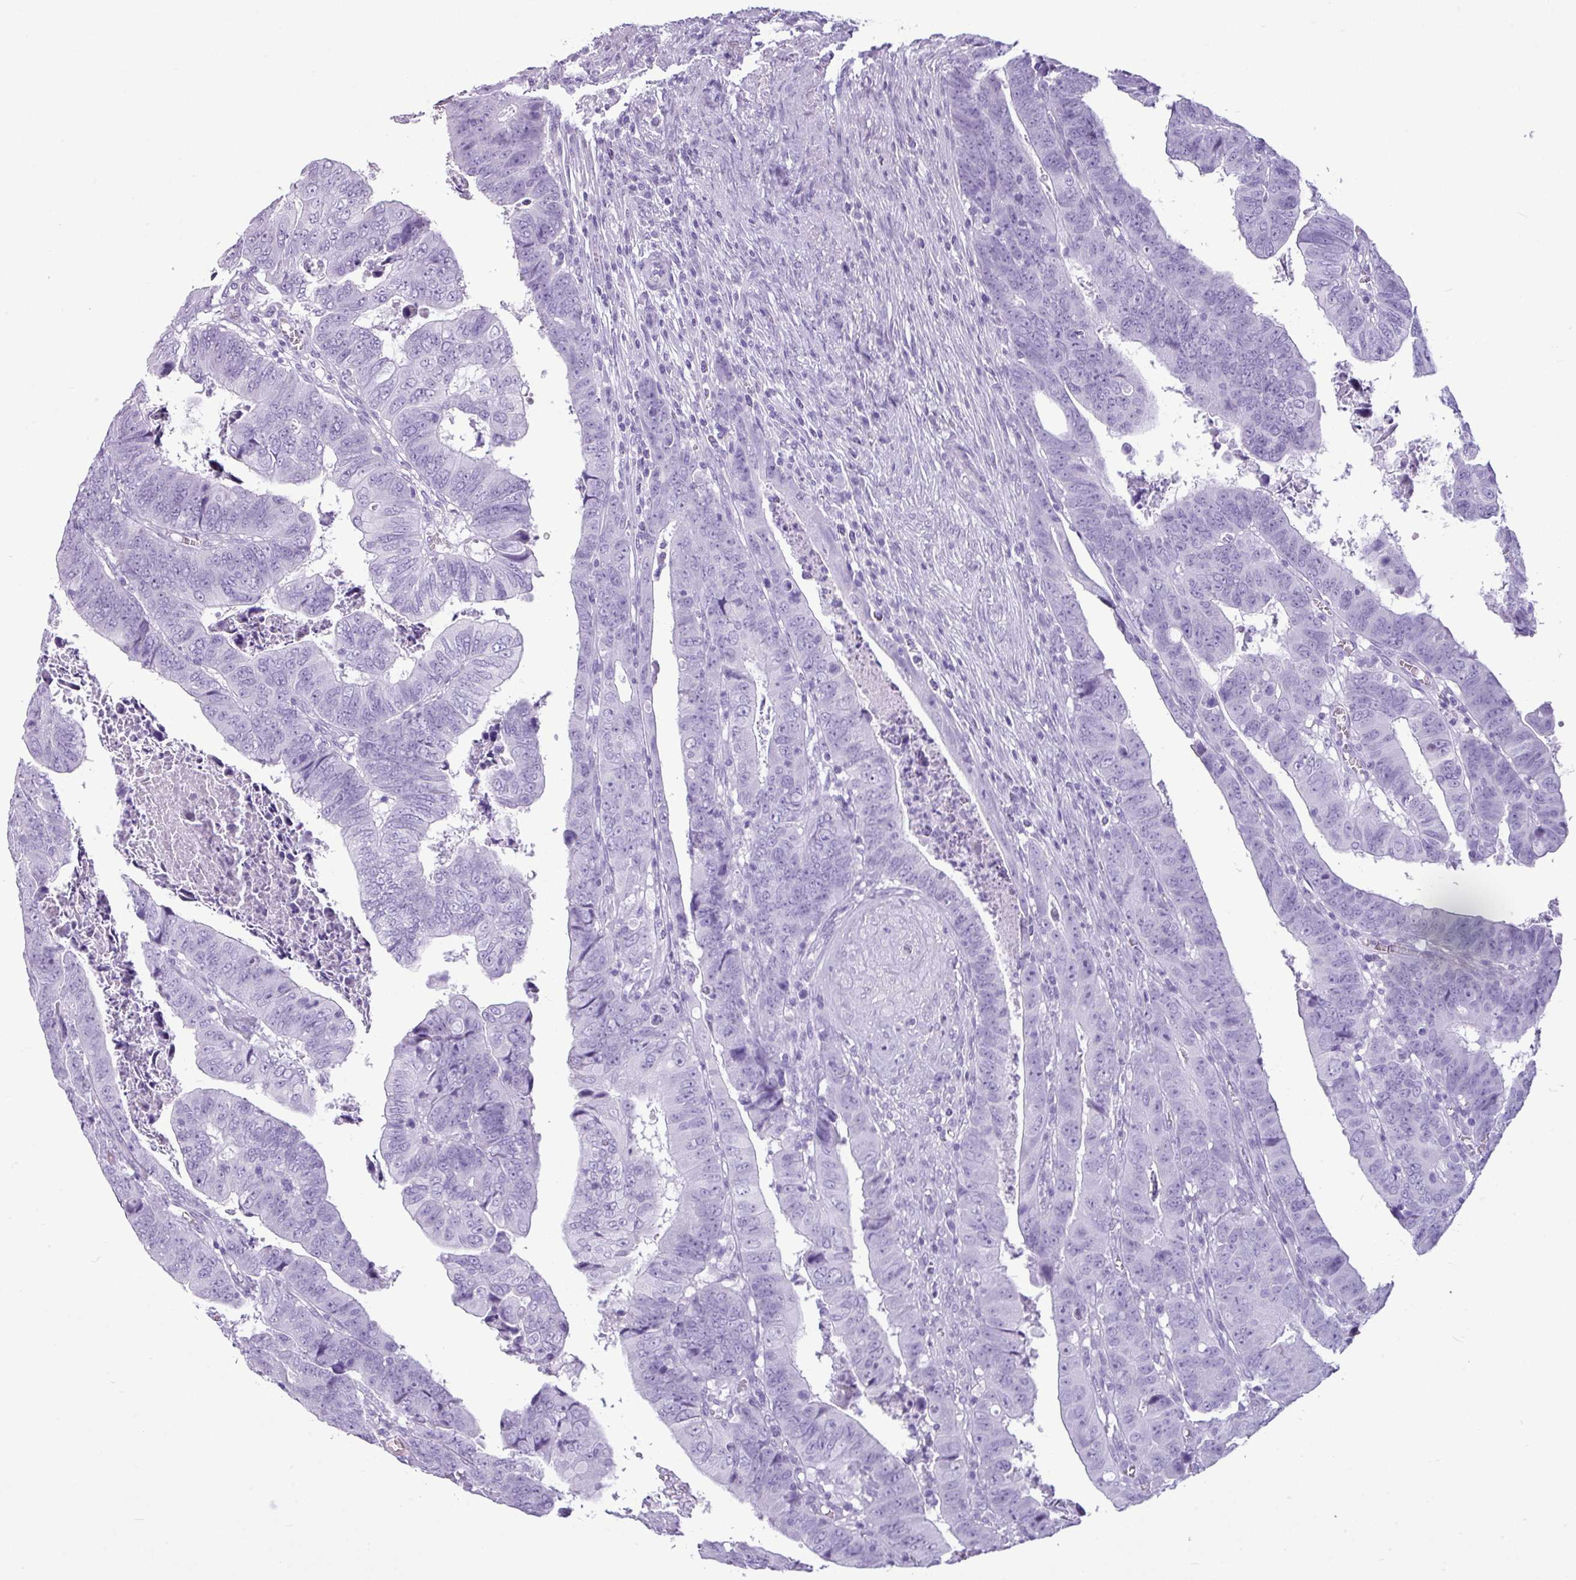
{"staining": {"intensity": "negative", "quantity": "none", "location": "none"}, "tissue": "colorectal cancer", "cell_type": "Tumor cells", "image_type": "cancer", "snomed": [{"axis": "morphology", "description": "Normal tissue, NOS"}, {"axis": "morphology", "description": "Adenocarcinoma, NOS"}, {"axis": "topography", "description": "Rectum"}], "caption": "Tumor cells show no significant positivity in colorectal adenocarcinoma.", "gene": "AMY1B", "patient": {"sex": "female", "age": 65}}